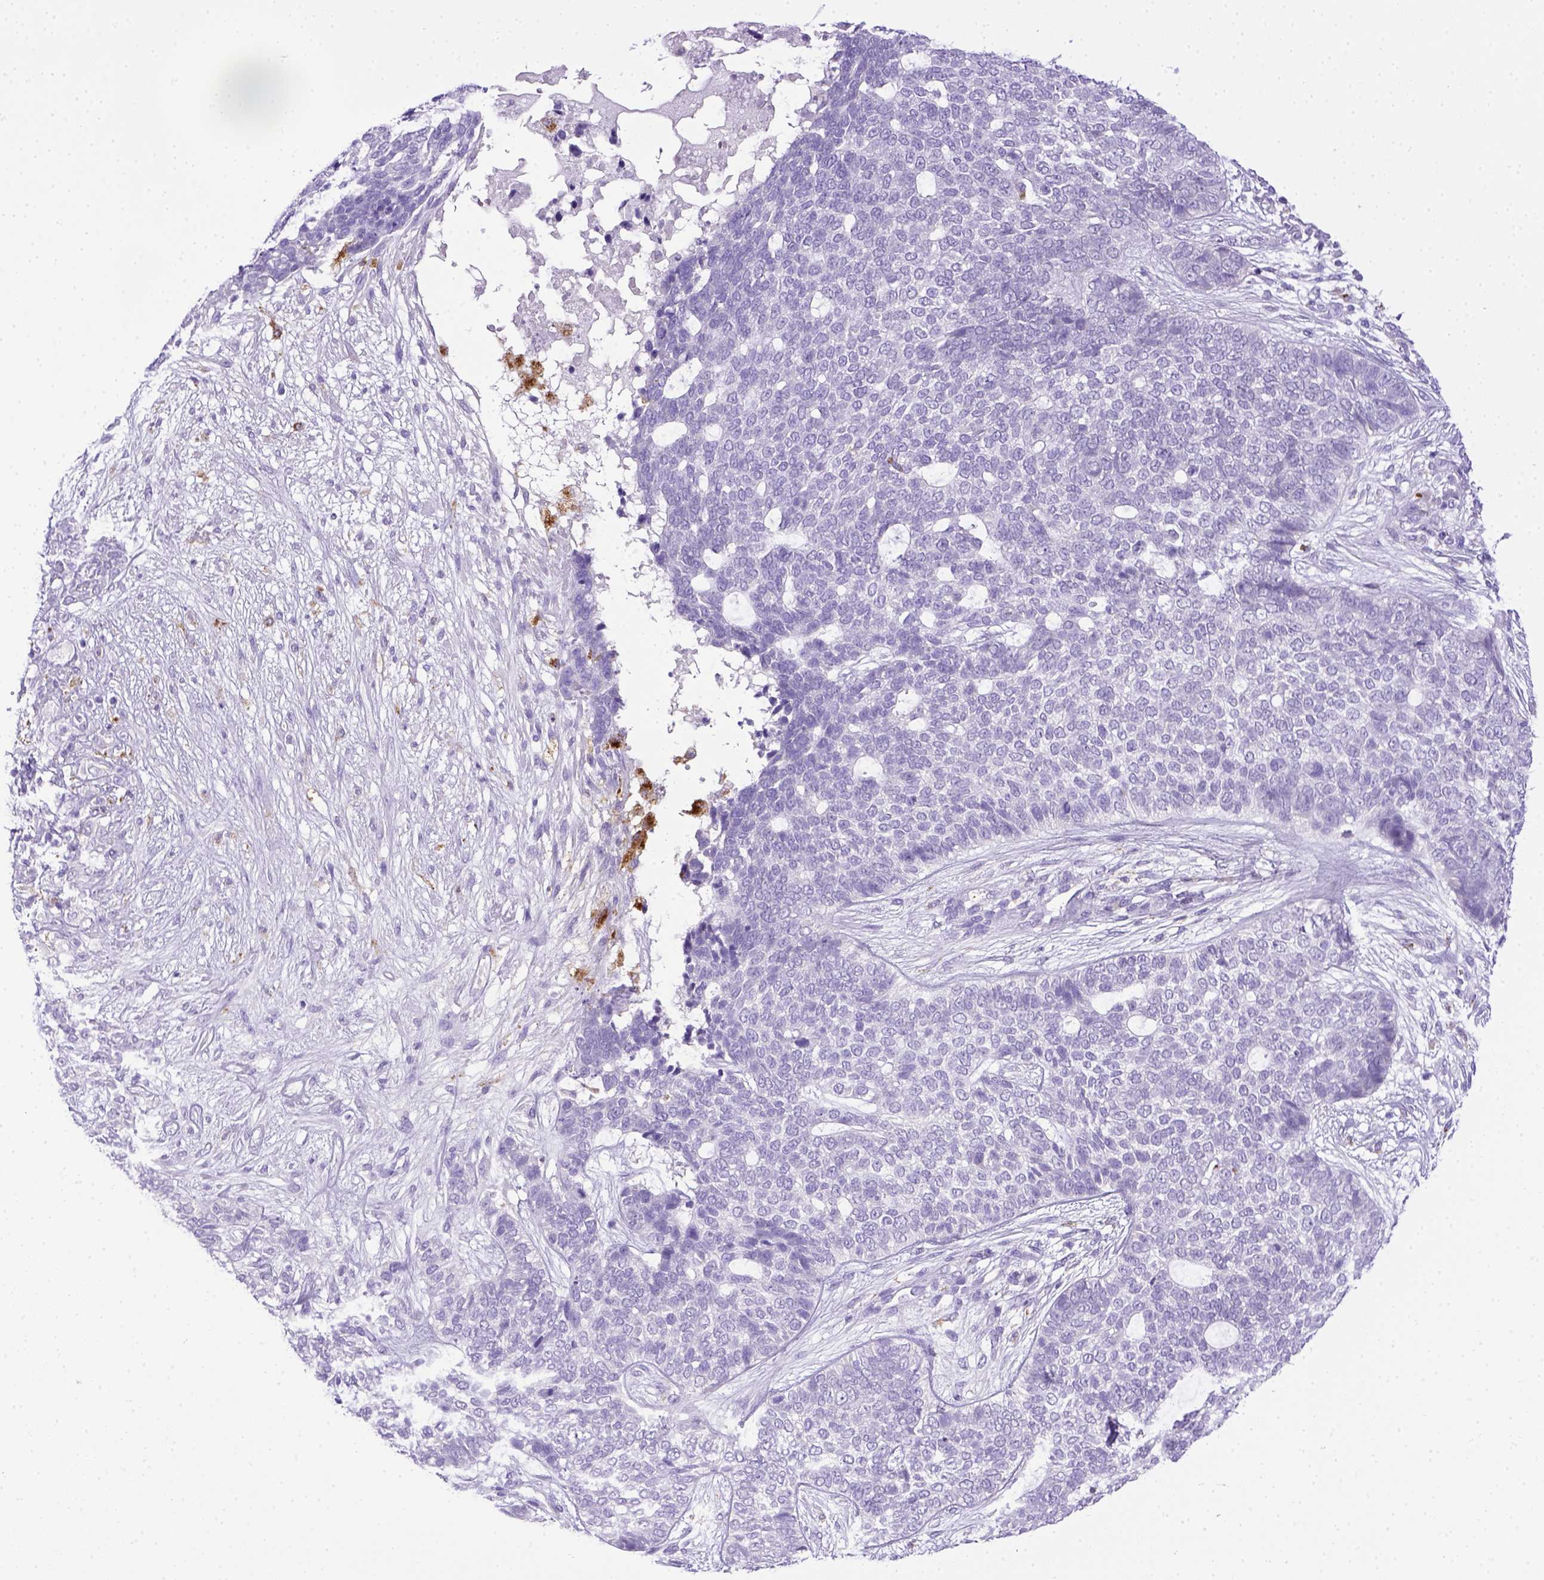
{"staining": {"intensity": "negative", "quantity": "none", "location": "none"}, "tissue": "skin cancer", "cell_type": "Tumor cells", "image_type": "cancer", "snomed": [{"axis": "morphology", "description": "Basal cell carcinoma"}, {"axis": "topography", "description": "Skin"}], "caption": "Immunohistochemistry of basal cell carcinoma (skin) demonstrates no positivity in tumor cells.", "gene": "CD68", "patient": {"sex": "female", "age": 69}}